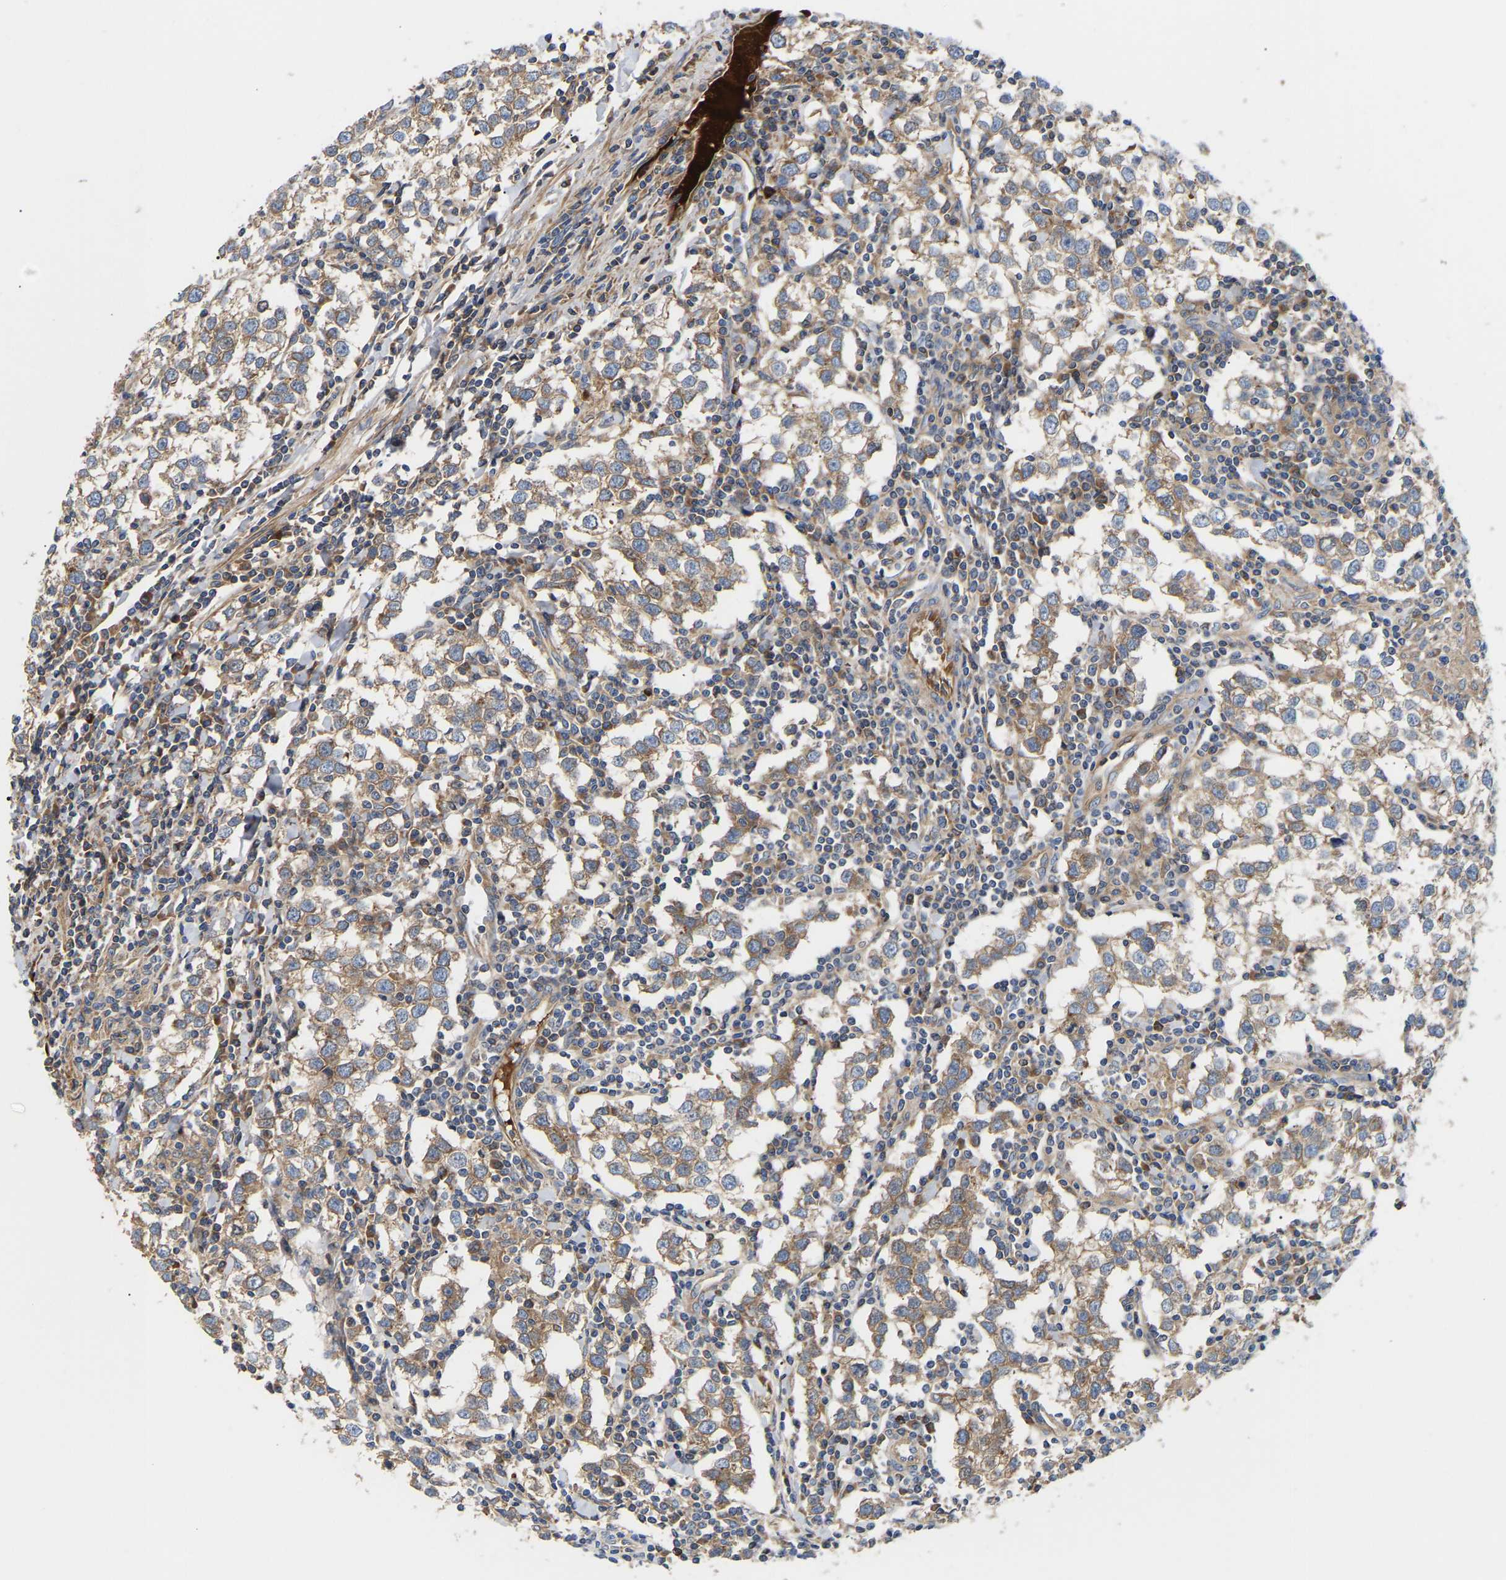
{"staining": {"intensity": "weak", "quantity": ">75%", "location": "cytoplasmic/membranous"}, "tissue": "testis cancer", "cell_type": "Tumor cells", "image_type": "cancer", "snomed": [{"axis": "morphology", "description": "Seminoma, NOS"}, {"axis": "morphology", "description": "Carcinoma, Embryonal, NOS"}, {"axis": "topography", "description": "Testis"}], "caption": "Testis embryonal carcinoma stained with immunohistochemistry reveals weak cytoplasmic/membranous positivity in approximately >75% of tumor cells.", "gene": "AIMP2", "patient": {"sex": "male", "age": 36}}